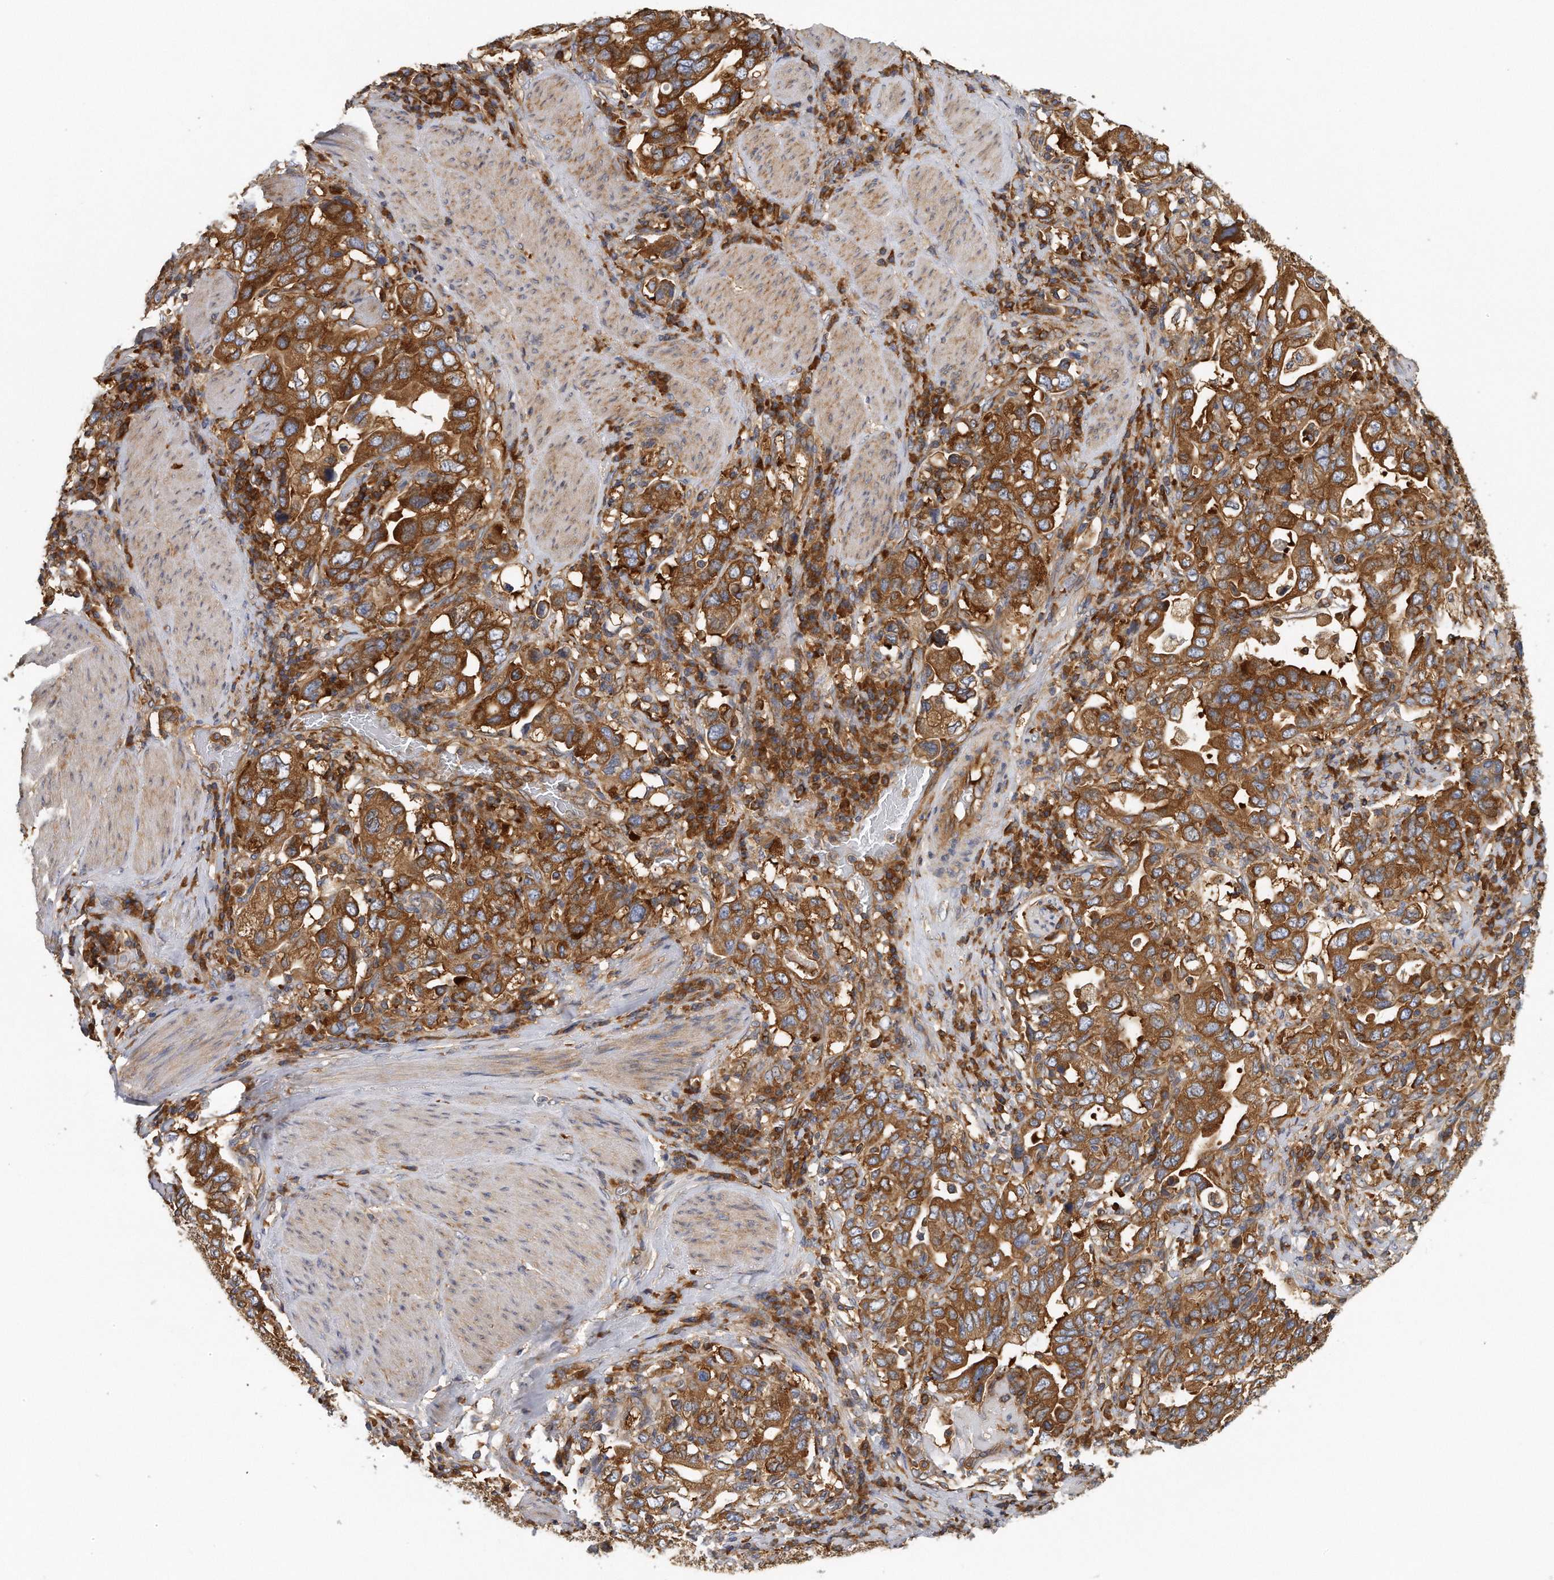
{"staining": {"intensity": "strong", "quantity": ">75%", "location": "cytoplasmic/membranous"}, "tissue": "stomach cancer", "cell_type": "Tumor cells", "image_type": "cancer", "snomed": [{"axis": "morphology", "description": "Adenocarcinoma, NOS"}, {"axis": "topography", "description": "Stomach, upper"}], "caption": "Stomach cancer tissue reveals strong cytoplasmic/membranous positivity in about >75% of tumor cells, visualized by immunohistochemistry.", "gene": "EIF3I", "patient": {"sex": "male", "age": 62}}